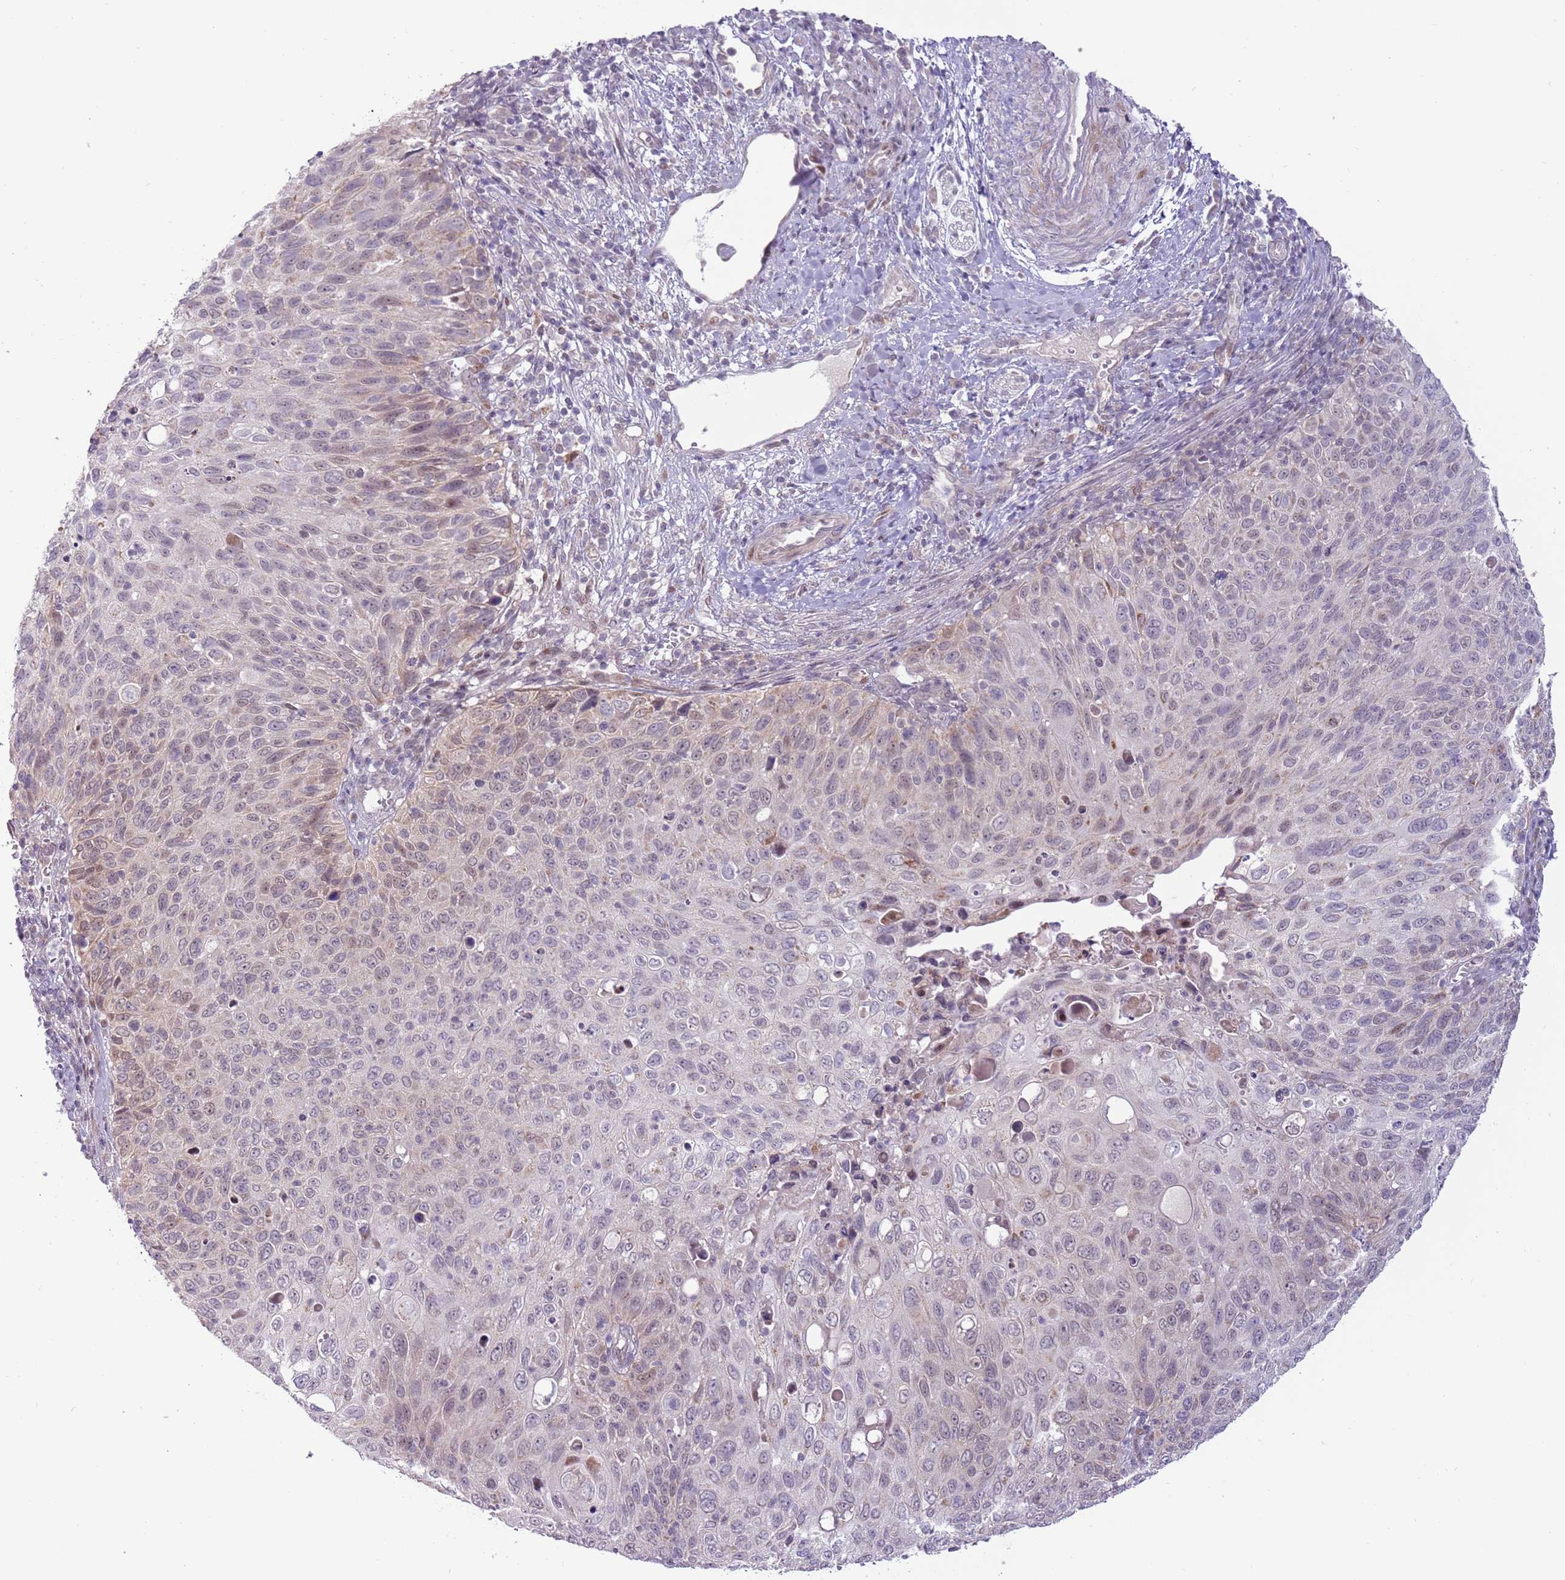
{"staining": {"intensity": "weak", "quantity": "<25%", "location": "cytoplasmic/membranous,nuclear"}, "tissue": "cervical cancer", "cell_type": "Tumor cells", "image_type": "cancer", "snomed": [{"axis": "morphology", "description": "Squamous cell carcinoma, NOS"}, {"axis": "topography", "description": "Cervix"}], "caption": "Immunohistochemistry (IHC) of human cervical cancer (squamous cell carcinoma) demonstrates no positivity in tumor cells.", "gene": "MLLT11", "patient": {"sex": "female", "age": 70}}